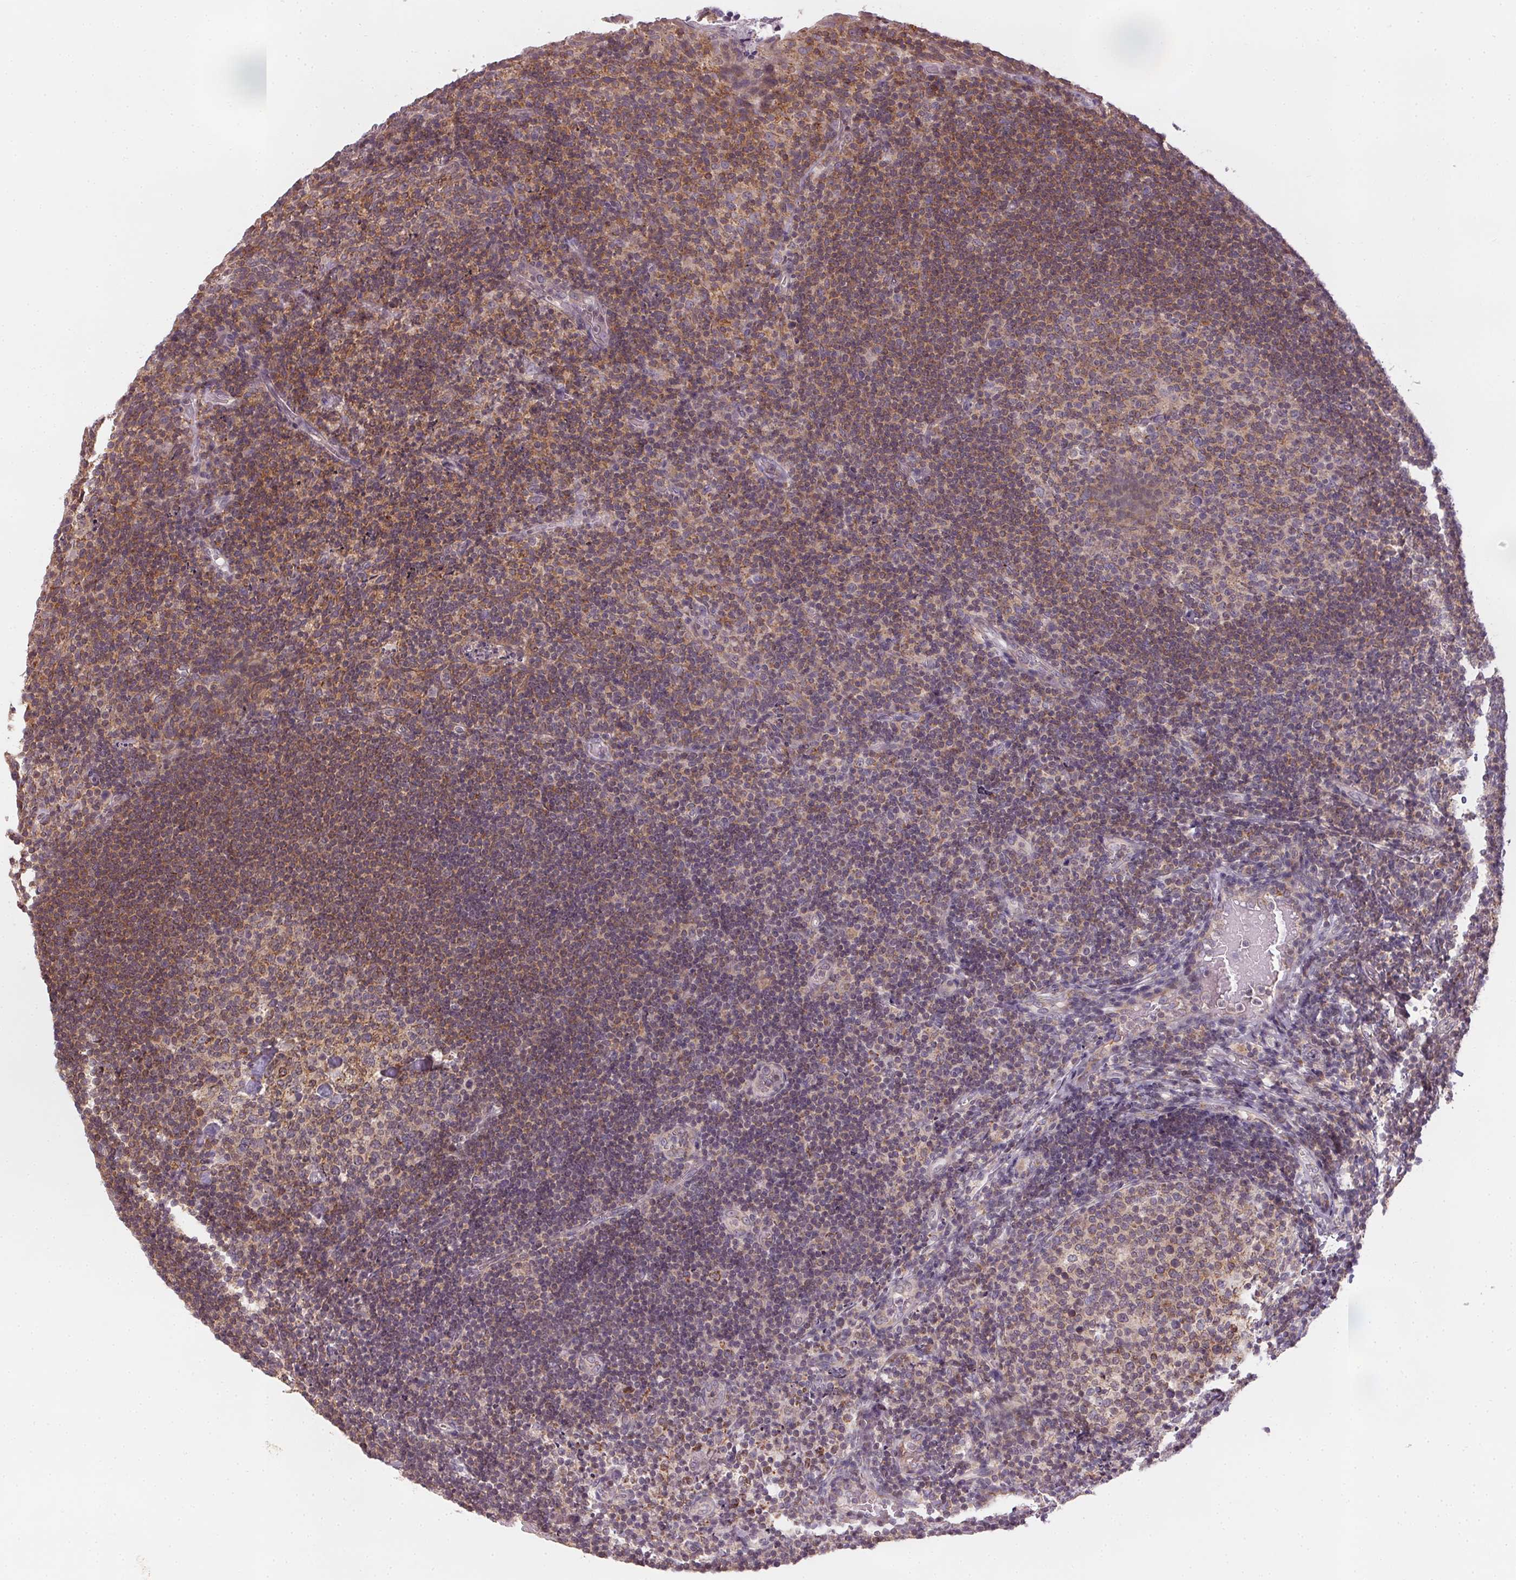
{"staining": {"intensity": "weak", "quantity": ">75%", "location": "cytoplasmic/membranous"}, "tissue": "tonsil", "cell_type": "Germinal center cells", "image_type": "normal", "snomed": [{"axis": "morphology", "description": "Normal tissue, NOS"}, {"axis": "topography", "description": "Tonsil"}], "caption": "Protein expression analysis of benign tonsil demonstrates weak cytoplasmic/membranous staining in approximately >75% of germinal center cells. (DAB (3,3'-diaminobenzidine) = brown stain, brightfield microscopy at high magnification).", "gene": "NCOA4", "patient": {"sex": "female", "age": 10}}